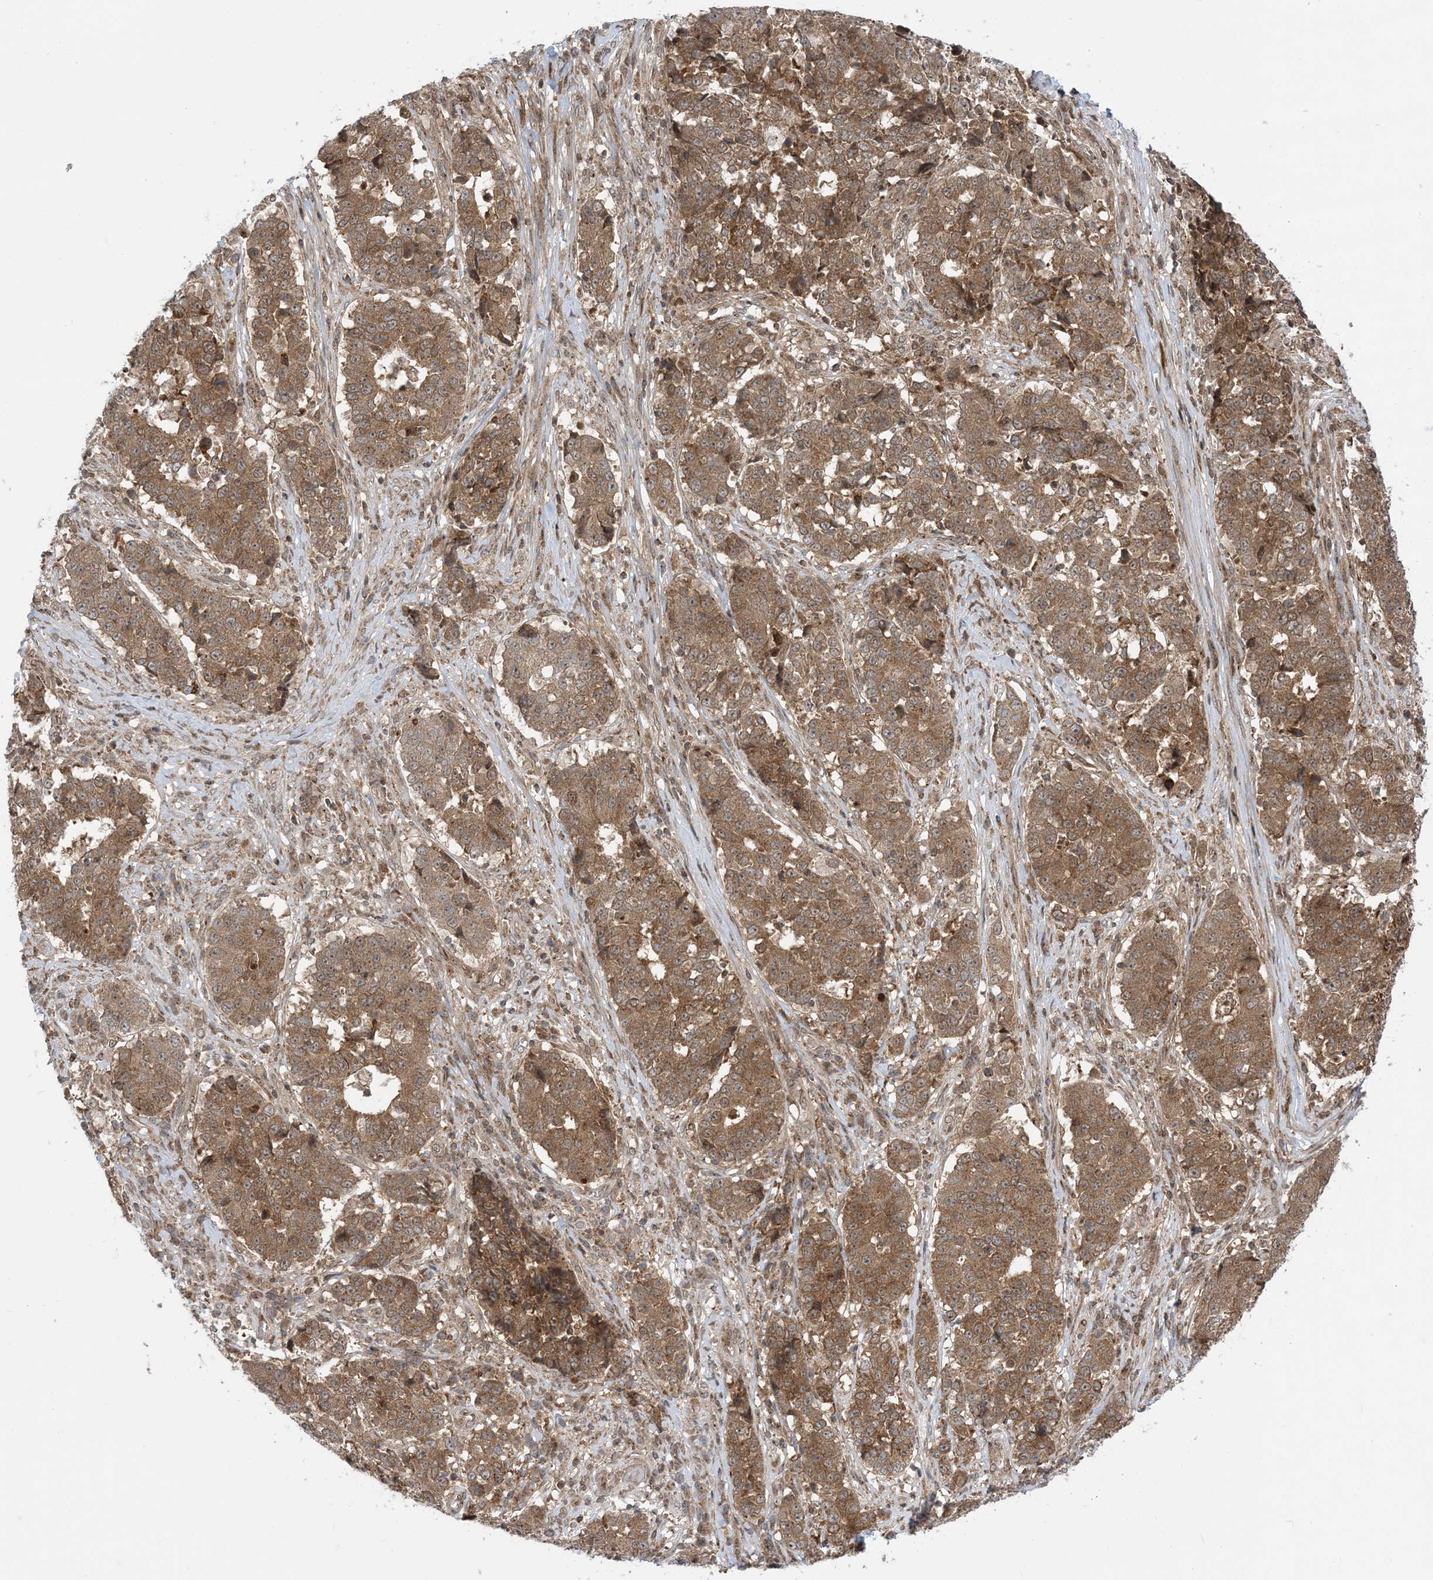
{"staining": {"intensity": "moderate", "quantity": ">75%", "location": "cytoplasmic/membranous"}, "tissue": "stomach cancer", "cell_type": "Tumor cells", "image_type": "cancer", "snomed": [{"axis": "morphology", "description": "Adenocarcinoma, NOS"}, {"axis": "topography", "description": "Stomach"}], "caption": "IHC photomicrograph of adenocarcinoma (stomach) stained for a protein (brown), which reveals medium levels of moderate cytoplasmic/membranous expression in approximately >75% of tumor cells.", "gene": "CASP4", "patient": {"sex": "male", "age": 59}}